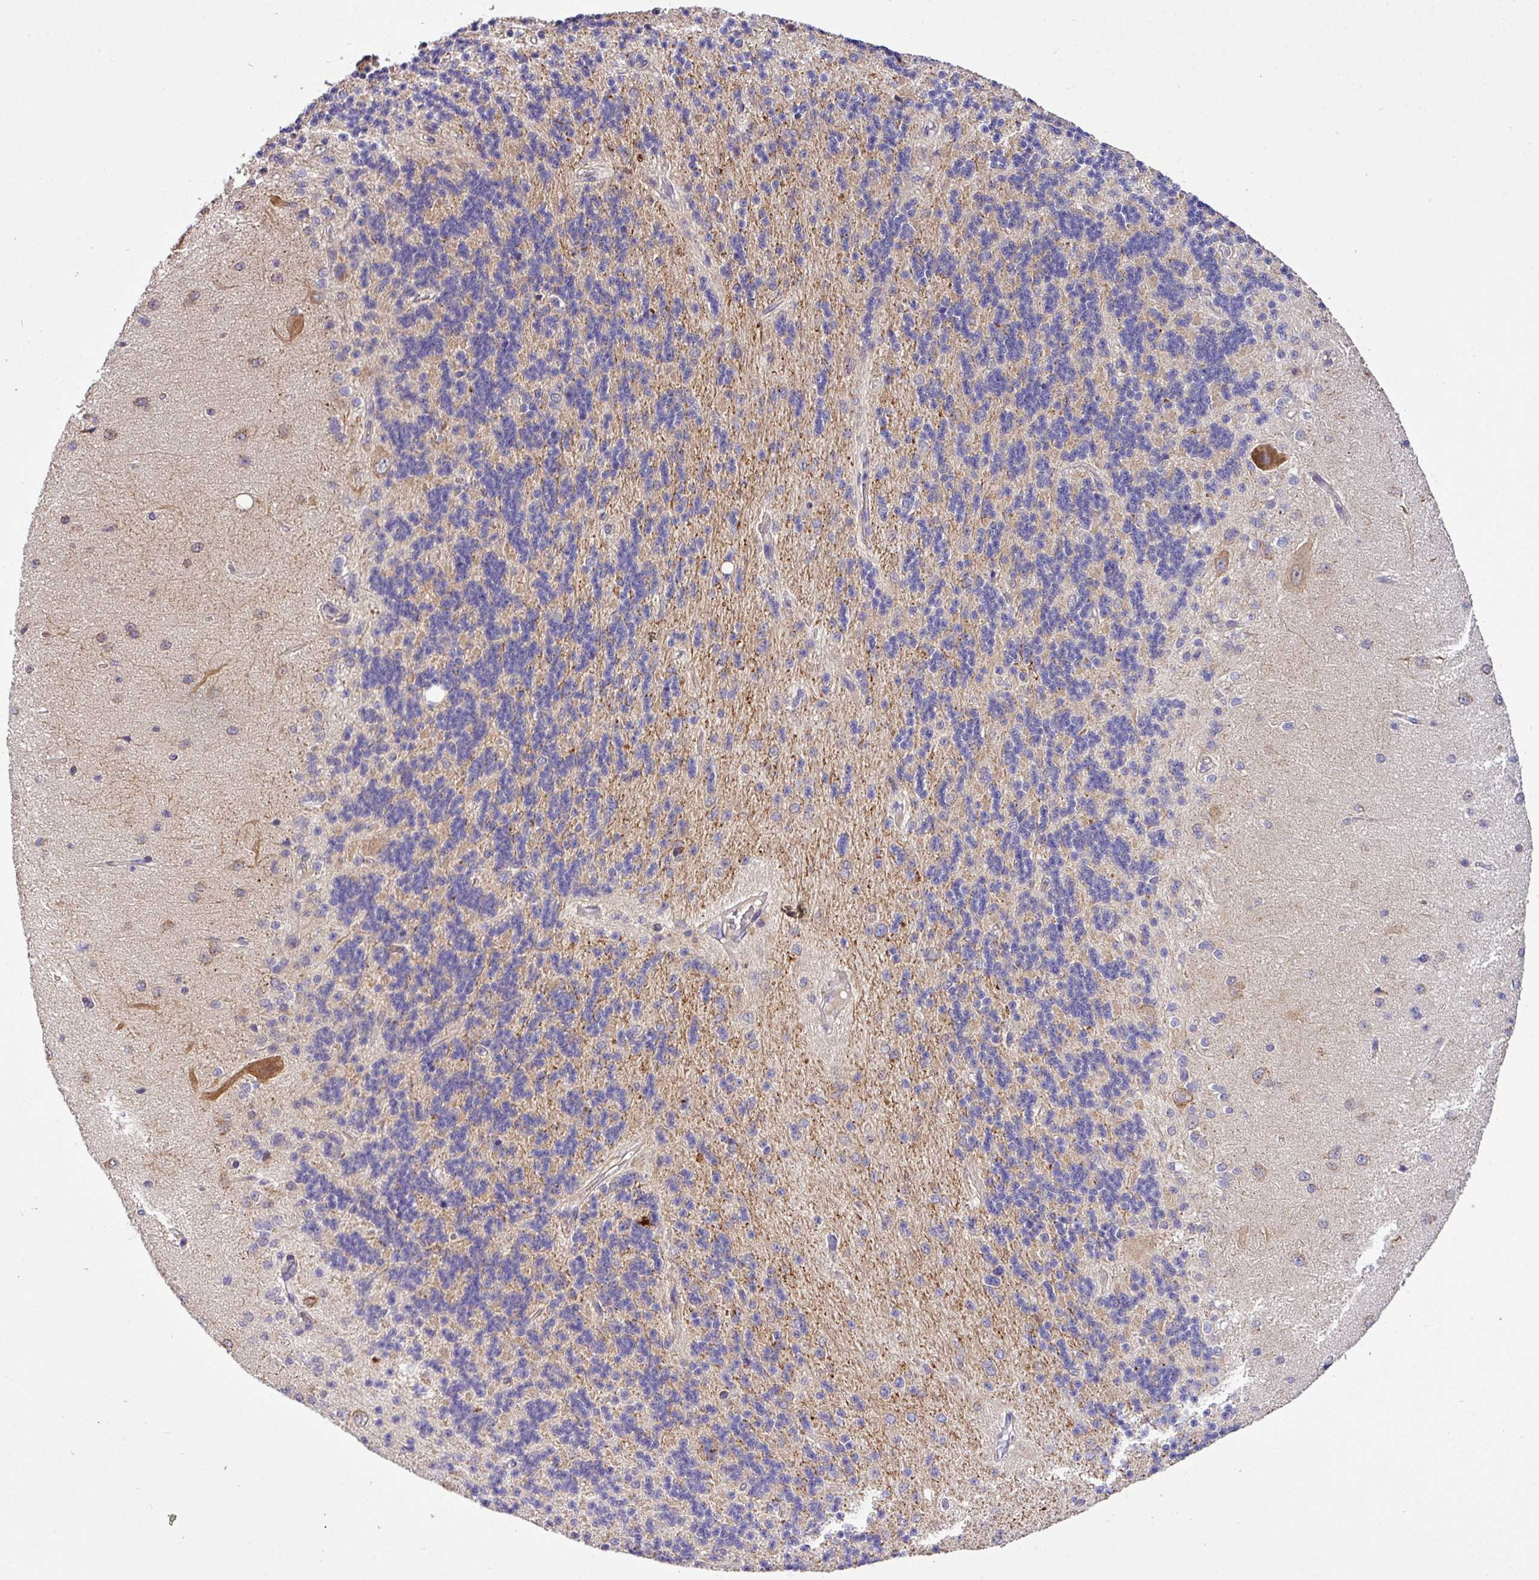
{"staining": {"intensity": "weak", "quantity": "25%-75%", "location": "cytoplasmic/membranous"}, "tissue": "cerebellum", "cell_type": "Cells in granular layer", "image_type": "normal", "snomed": [{"axis": "morphology", "description": "Normal tissue, NOS"}, {"axis": "topography", "description": "Cerebellum"}], "caption": "High-magnification brightfield microscopy of normal cerebellum stained with DAB (brown) and counterstained with hematoxylin (blue). cells in granular layer exhibit weak cytoplasmic/membranous expression is present in approximately25%-75% of cells.", "gene": "TM2D2", "patient": {"sex": "female", "age": 29}}